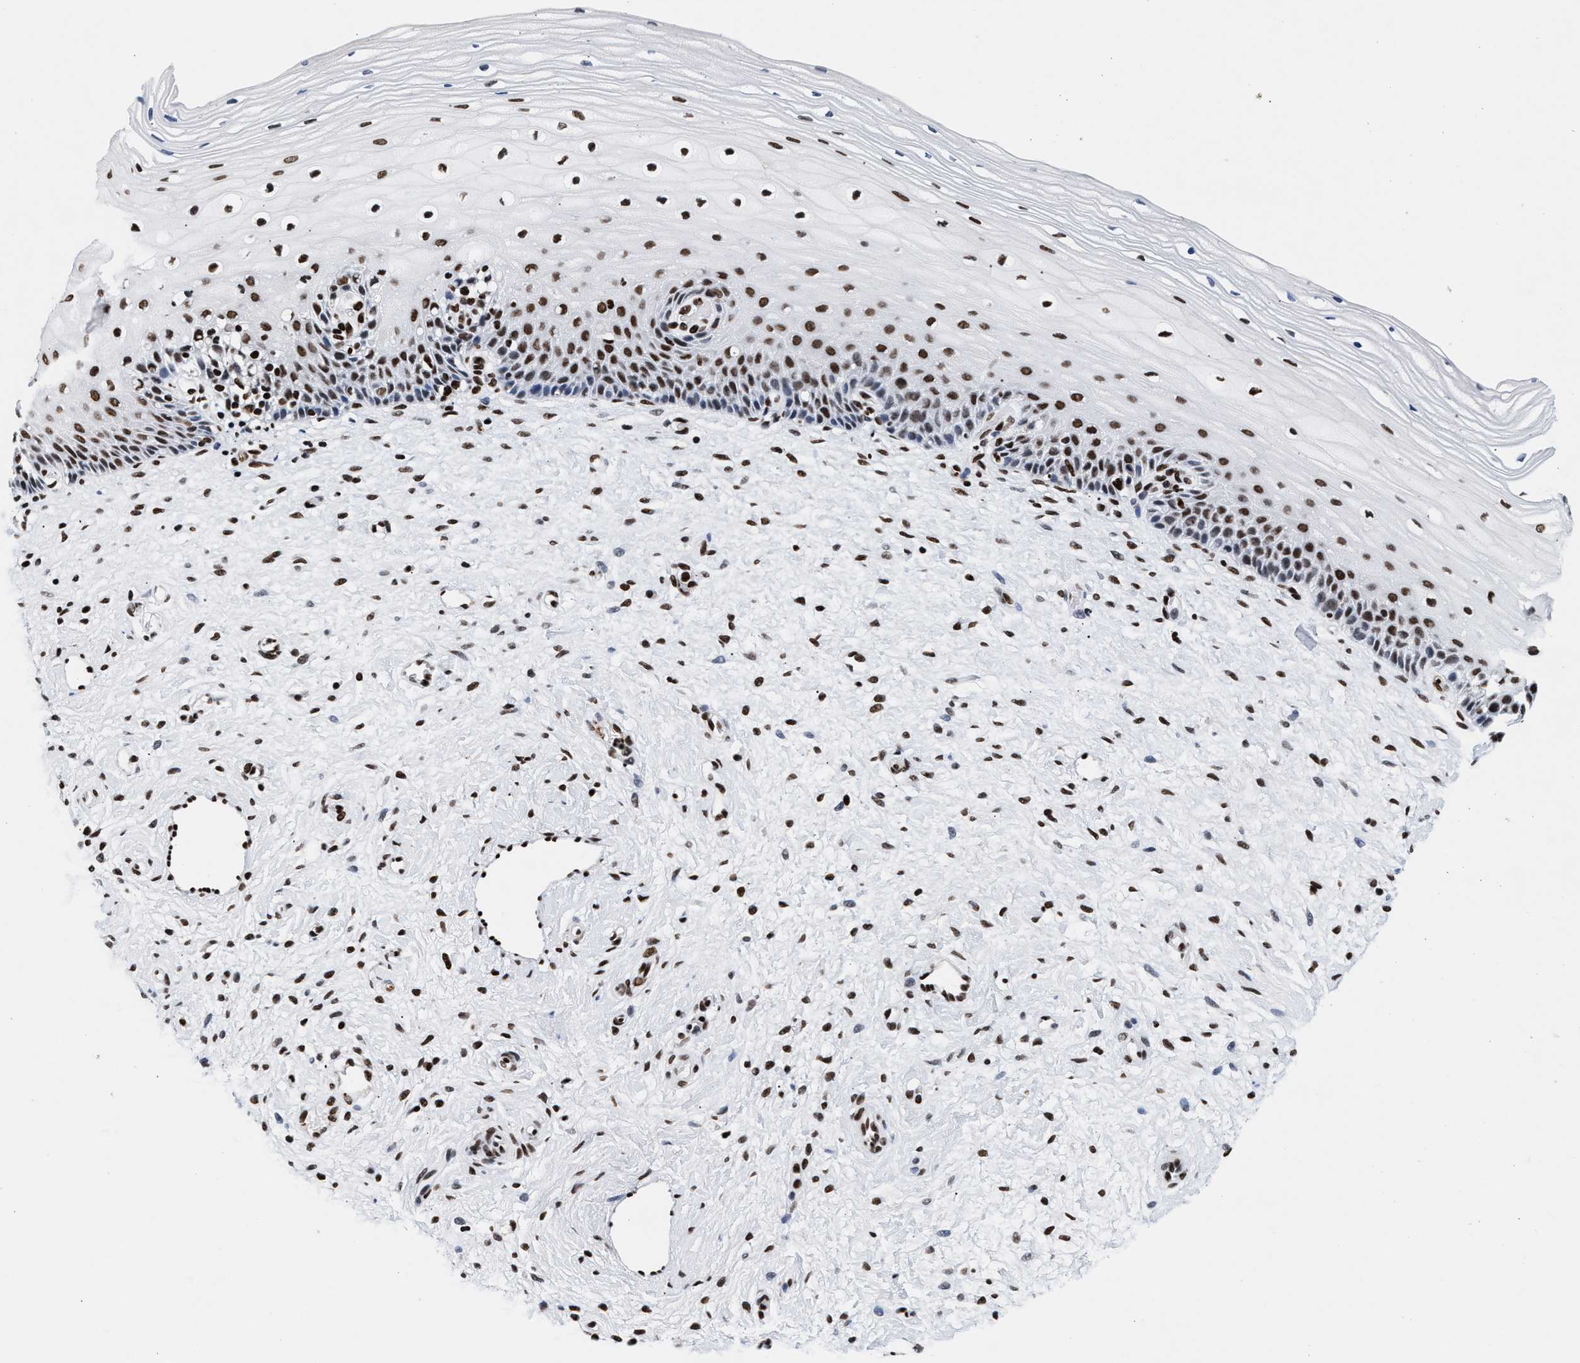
{"staining": {"intensity": "strong", "quantity": ">75%", "location": "nuclear"}, "tissue": "cervix", "cell_type": "Glandular cells", "image_type": "normal", "snomed": [{"axis": "morphology", "description": "Normal tissue, NOS"}, {"axis": "topography", "description": "Cervix"}], "caption": "Immunohistochemistry (IHC) micrograph of benign human cervix stained for a protein (brown), which displays high levels of strong nuclear positivity in about >75% of glandular cells.", "gene": "RAD21", "patient": {"sex": "female", "age": 39}}